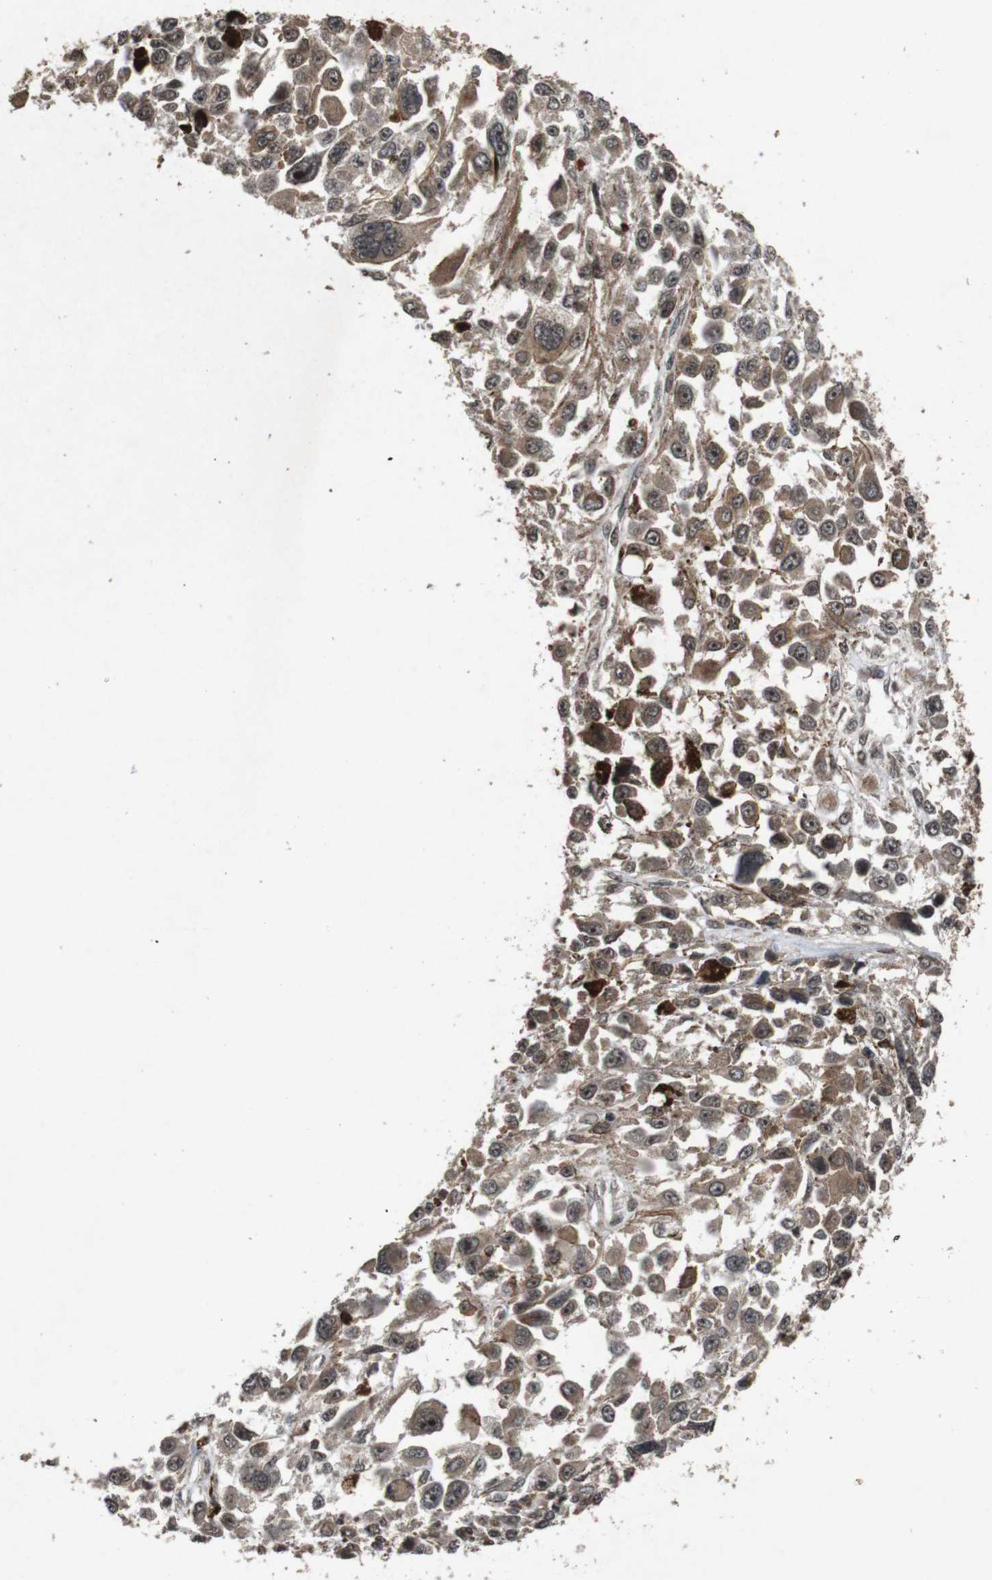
{"staining": {"intensity": "moderate", "quantity": ">75%", "location": "cytoplasmic/membranous,nuclear"}, "tissue": "melanoma", "cell_type": "Tumor cells", "image_type": "cancer", "snomed": [{"axis": "morphology", "description": "Malignant melanoma, Metastatic site"}, {"axis": "topography", "description": "Lymph node"}], "caption": "An immunohistochemistry image of tumor tissue is shown. Protein staining in brown shows moderate cytoplasmic/membranous and nuclear positivity in melanoma within tumor cells.", "gene": "SORL1", "patient": {"sex": "male", "age": 59}}